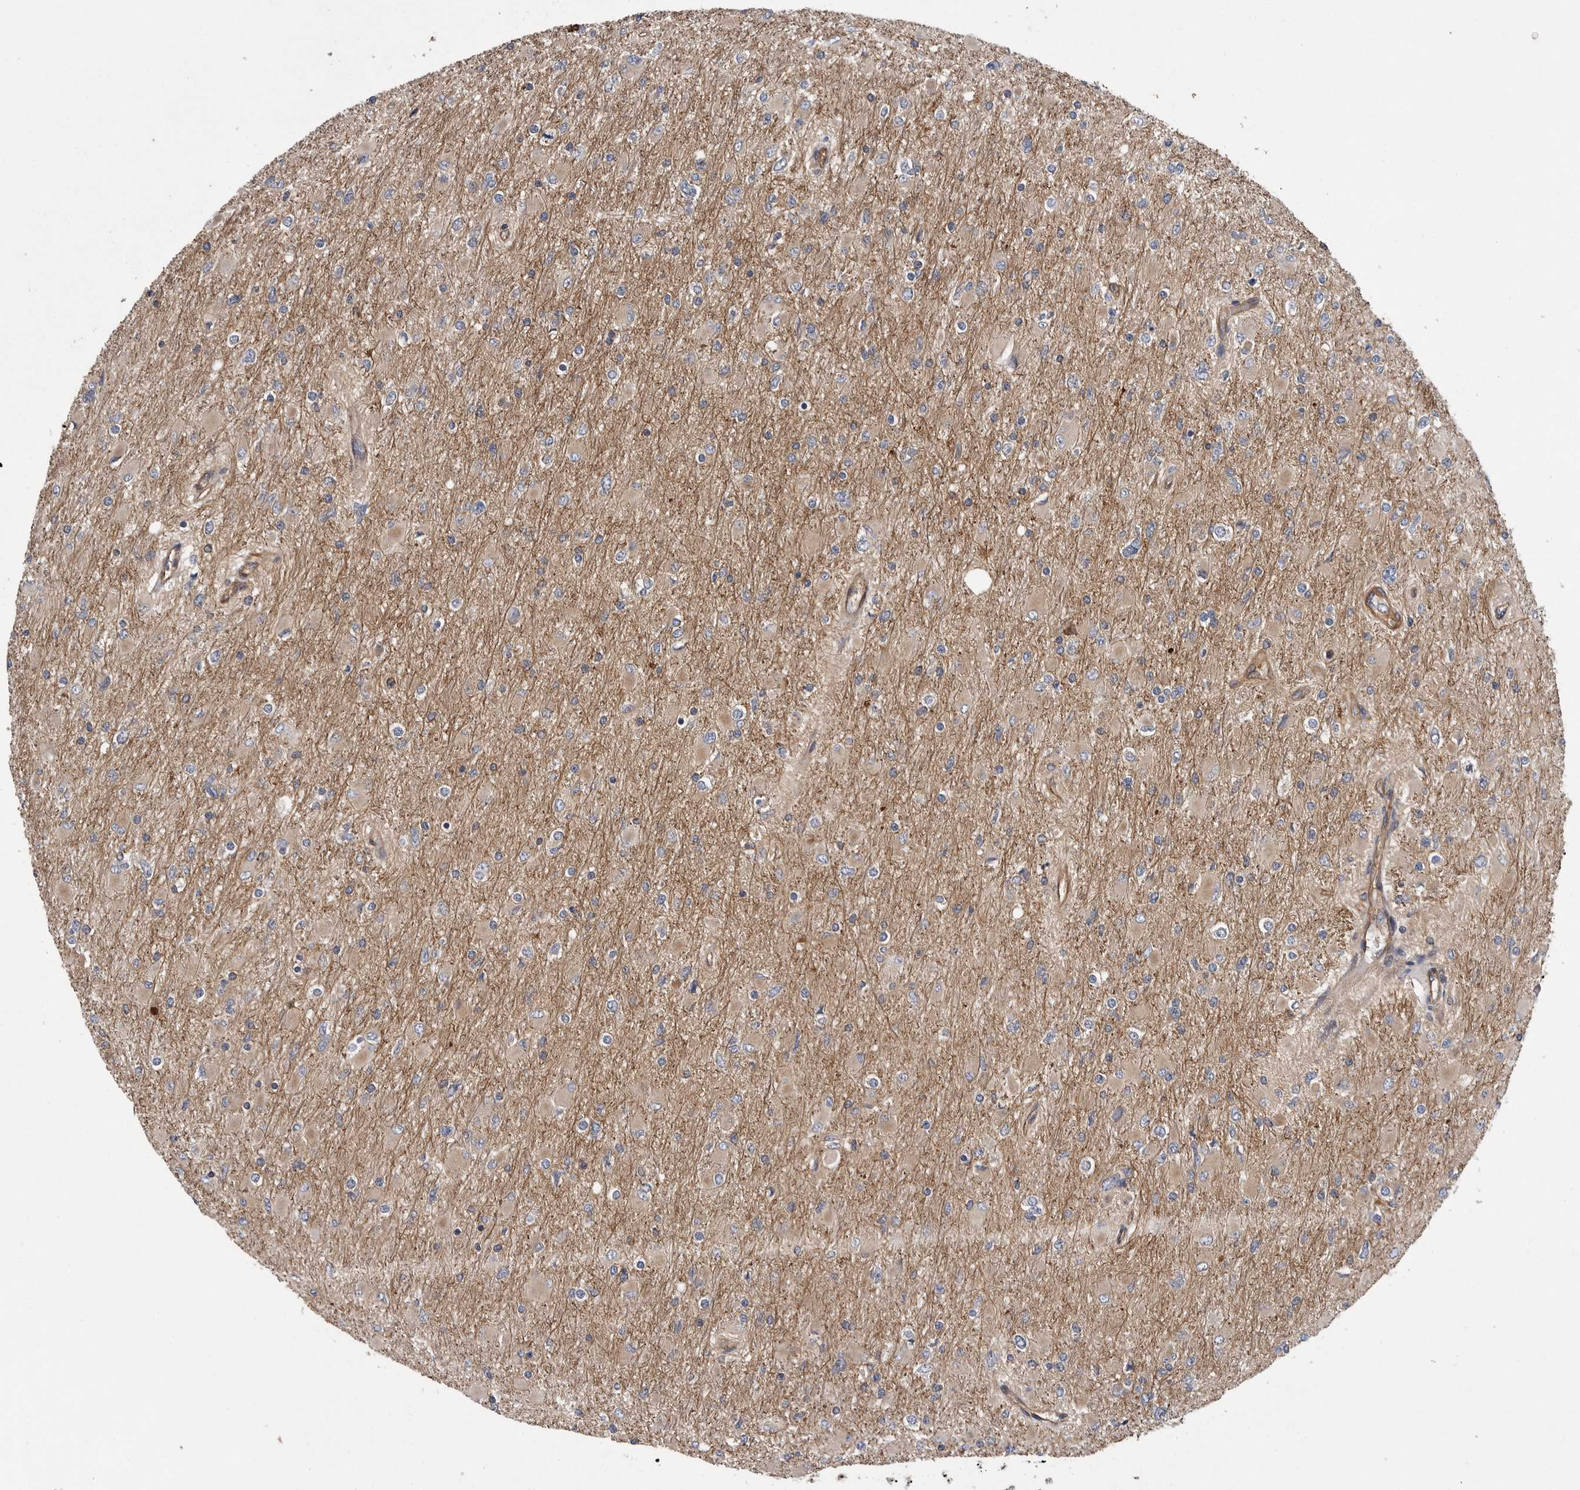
{"staining": {"intensity": "weak", "quantity": "25%-75%", "location": "cytoplasmic/membranous"}, "tissue": "glioma", "cell_type": "Tumor cells", "image_type": "cancer", "snomed": [{"axis": "morphology", "description": "Glioma, malignant, High grade"}, {"axis": "topography", "description": "Cerebral cortex"}], "caption": "Immunohistochemical staining of human glioma shows low levels of weak cytoplasmic/membranous expression in about 25%-75% of tumor cells.", "gene": "OXR1", "patient": {"sex": "female", "age": 36}}